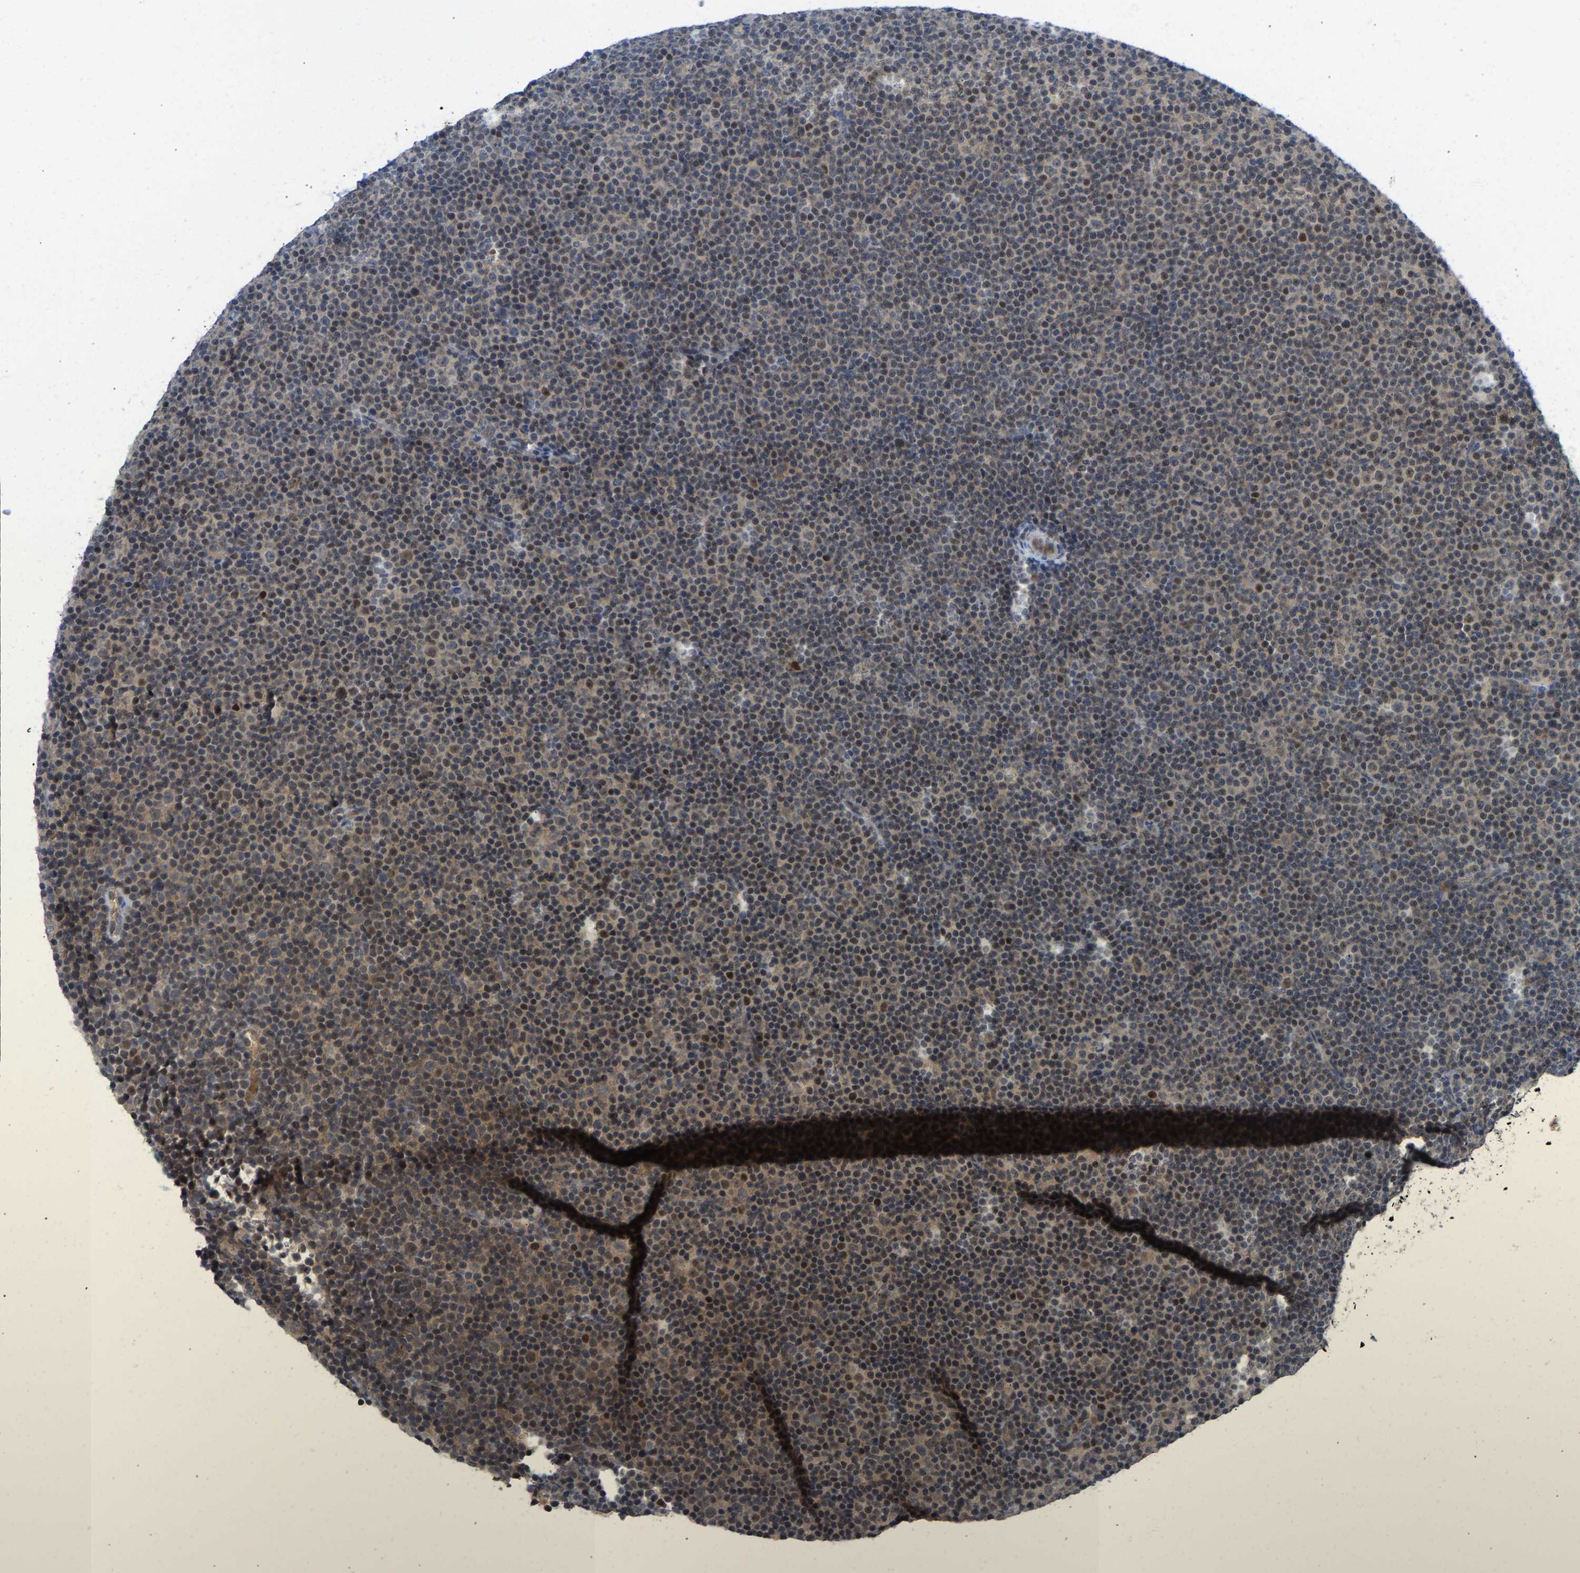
{"staining": {"intensity": "moderate", "quantity": "25%-75%", "location": "nuclear"}, "tissue": "lymphoma", "cell_type": "Tumor cells", "image_type": "cancer", "snomed": [{"axis": "morphology", "description": "Malignant lymphoma, non-Hodgkin's type, Low grade"}, {"axis": "topography", "description": "Lymph node"}], "caption": "Protein staining exhibits moderate nuclear staining in approximately 25%-75% of tumor cells in lymphoma.", "gene": "ZNF251", "patient": {"sex": "female", "age": 67}}